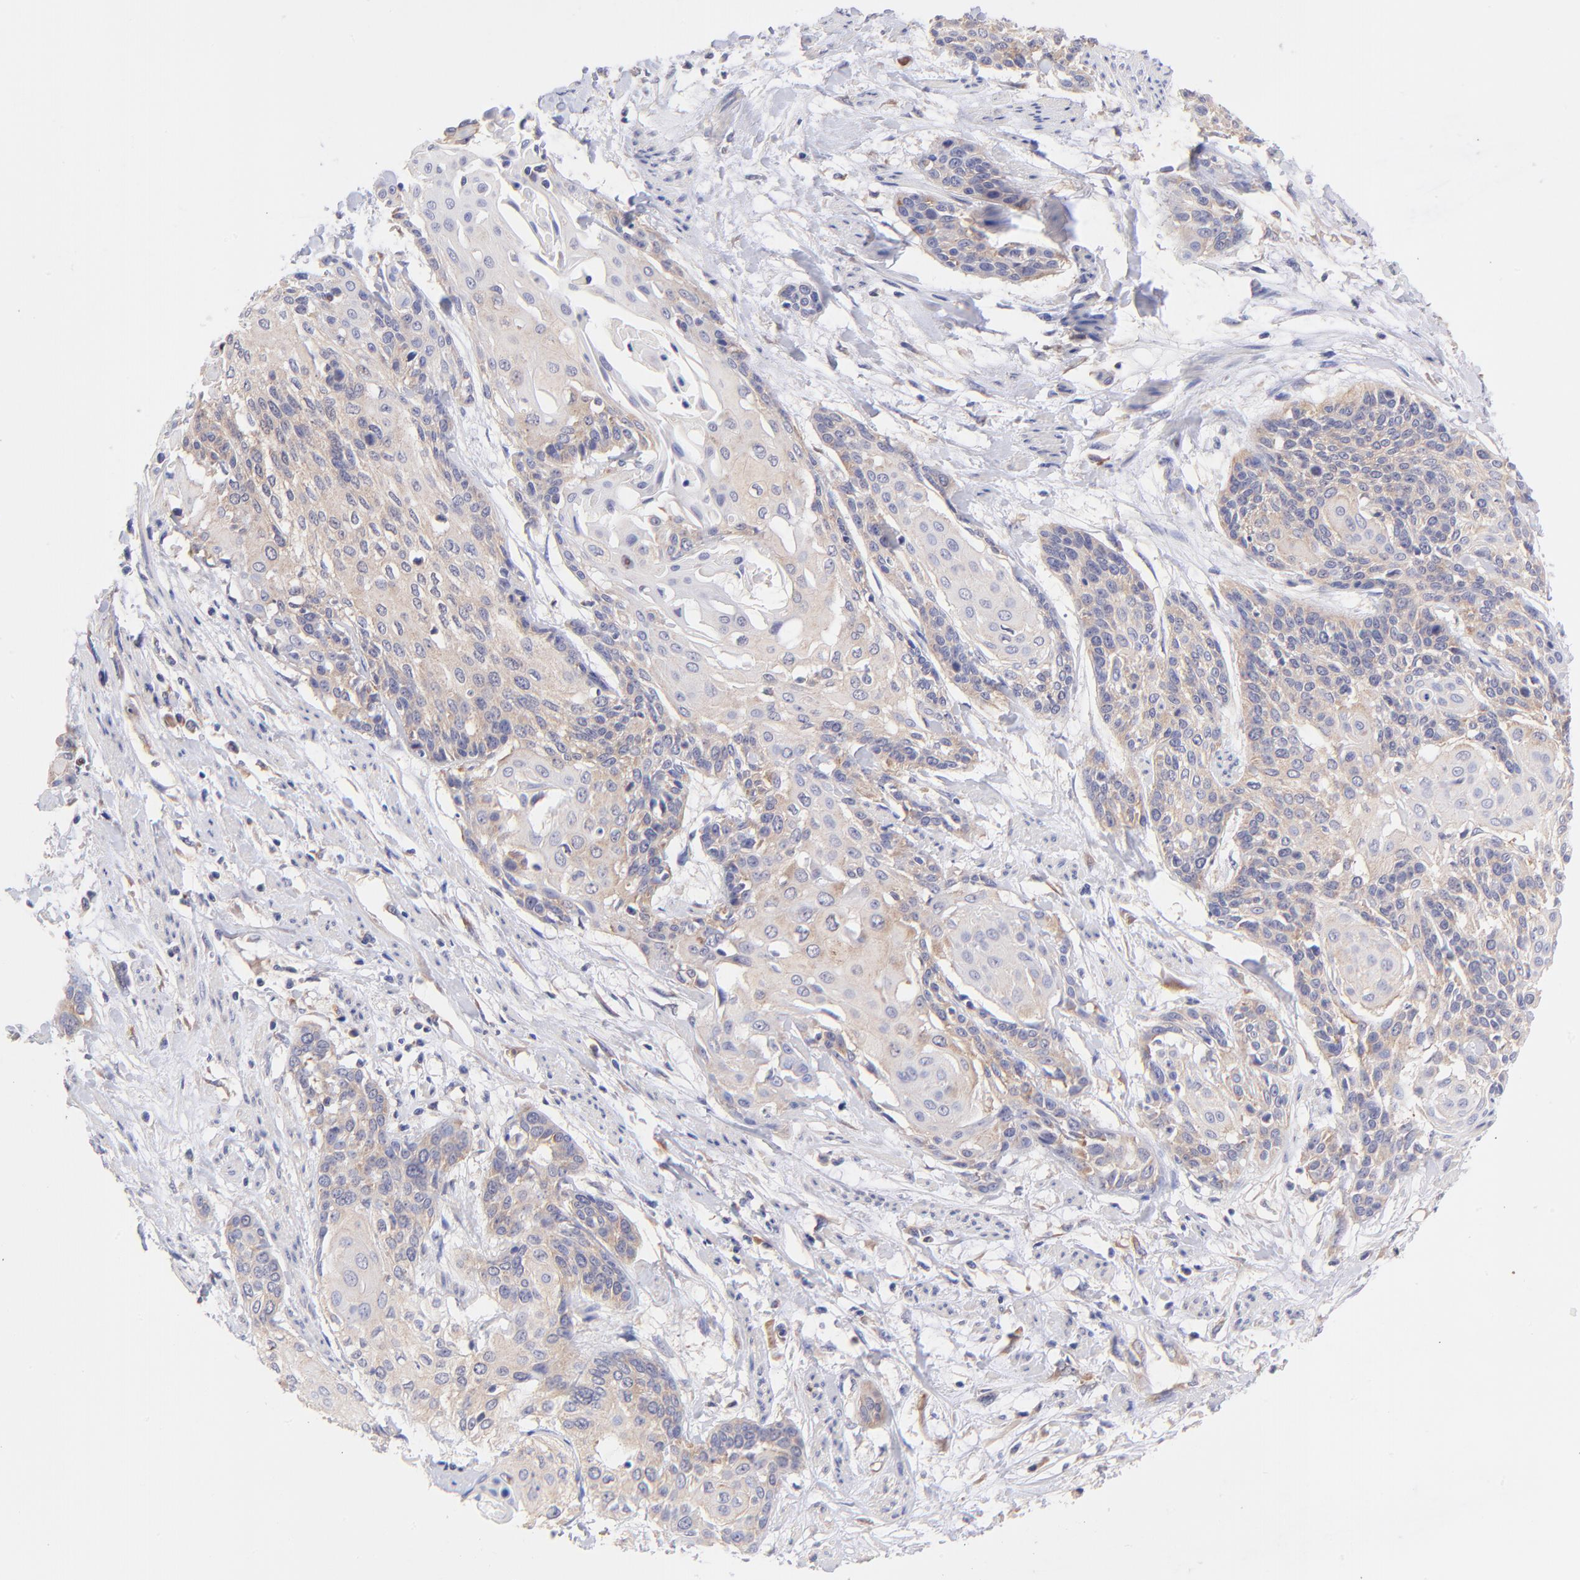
{"staining": {"intensity": "weak", "quantity": "25%-75%", "location": "cytoplasmic/membranous"}, "tissue": "cervical cancer", "cell_type": "Tumor cells", "image_type": "cancer", "snomed": [{"axis": "morphology", "description": "Squamous cell carcinoma, NOS"}, {"axis": "topography", "description": "Cervix"}], "caption": "Cervical squamous cell carcinoma was stained to show a protein in brown. There is low levels of weak cytoplasmic/membranous positivity in approximately 25%-75% of tumor cells. (DAB (3,3'-diaminobenzidine) = brown stain, brightfield microscopy at high magnification).", "gene": "RPL11", "patient": {"sex": "female", "age": 57}}